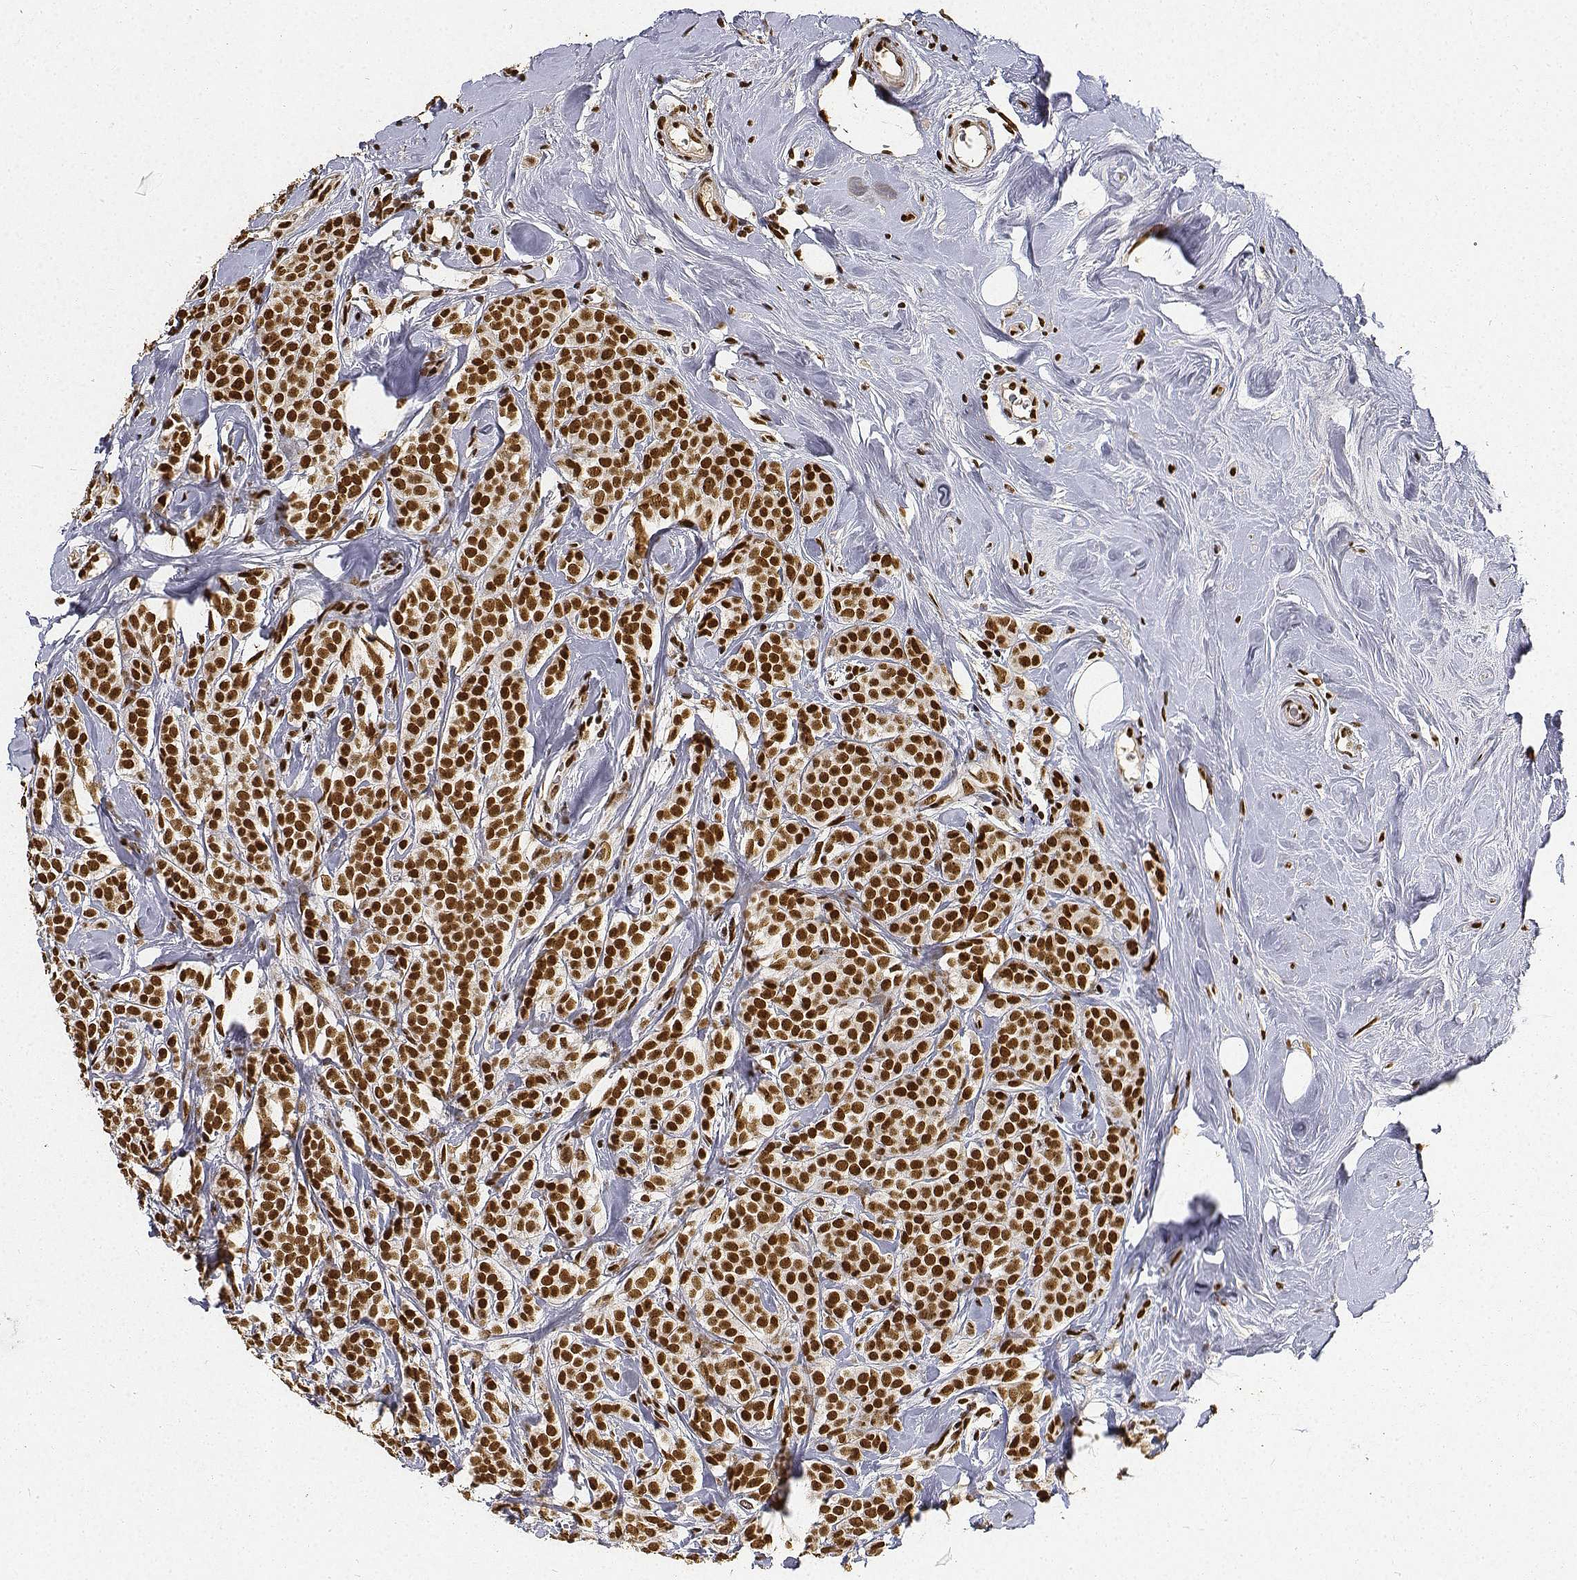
{"staining": {"intensity": "strong", "quantity": ">75%", "location": "nuclear"}, "tissue": "breast cancer", "cell_type": "Tumor cells", "image_type": "cancer", "snomed": [{"axis": "morphology", "description": "Lobular carcinoma"}, {"axis": "topography", "description": "Breast"}], "caption": "Immunohistochemistry staining of lobular carcinoma (breast), which shows high levels of strong nuclear positivity in approximately >75% of tumor cells indicating strong nuclear protein staining. The staining was performed using DAB (brown) for protein detection and nuclei were counterstained in hematoxylin (blue).", "gene": "ATRX", "patient": {"sex": "female", "age": 49}}